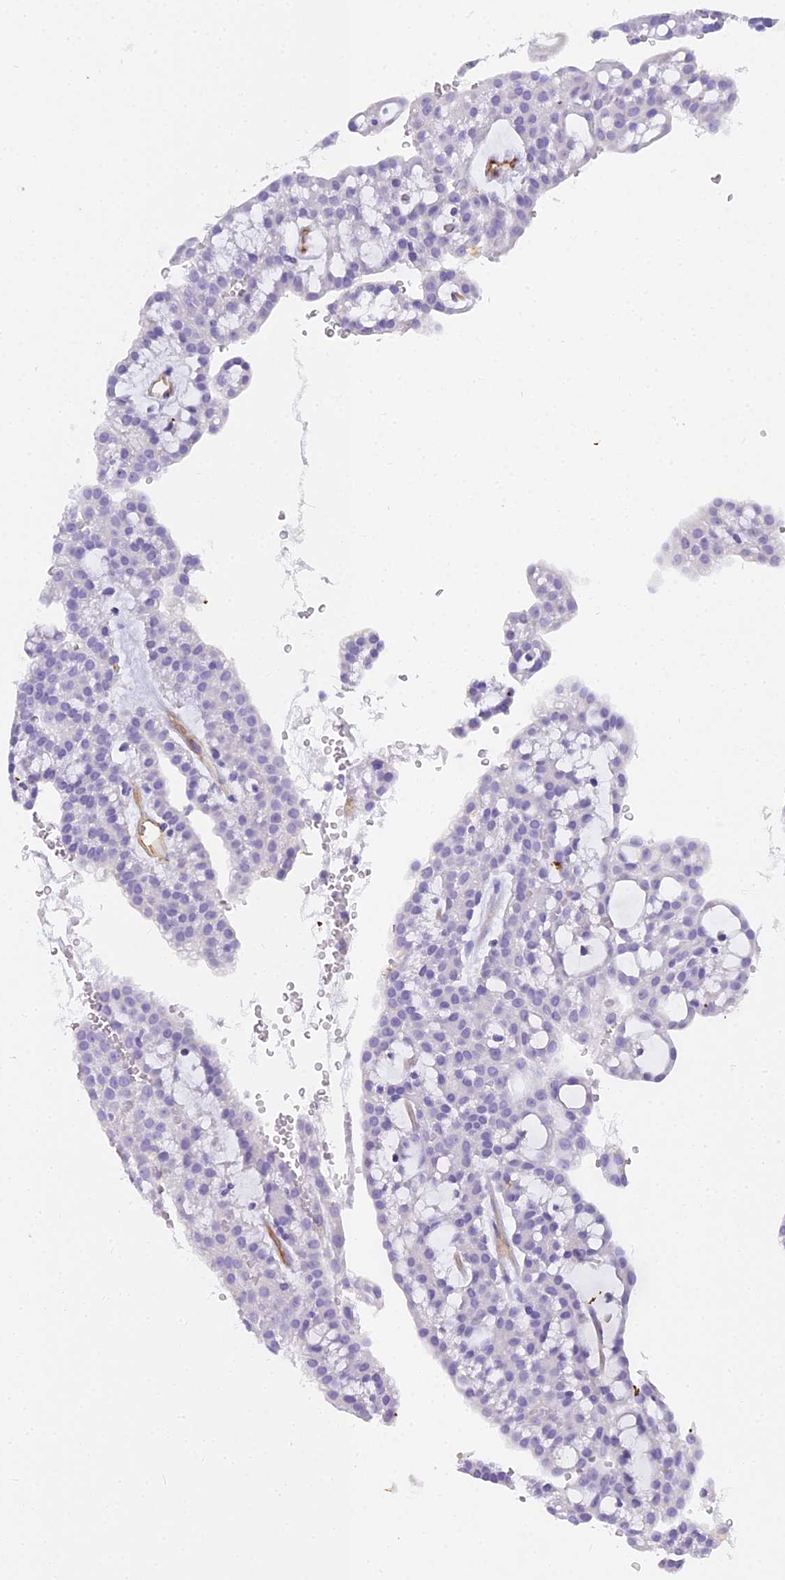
{"staining": {"intensity": "negative", "quantity": "none", "location": "none"}, "tissue": "renal cancer", "cell_type": "Tumor cells", "image_type": "cancer", "snomed": [{"axis": "morphology", "description": "Adenocarcinoma, NOS"}, {"axis": "topography", "description": "Kidney"}], "caption": "Tumor cells are negative for brown protein staining in renal adenocarcinoma.", "gene": "NINJ1", "patient": {"sex": "male", "age": 63}}